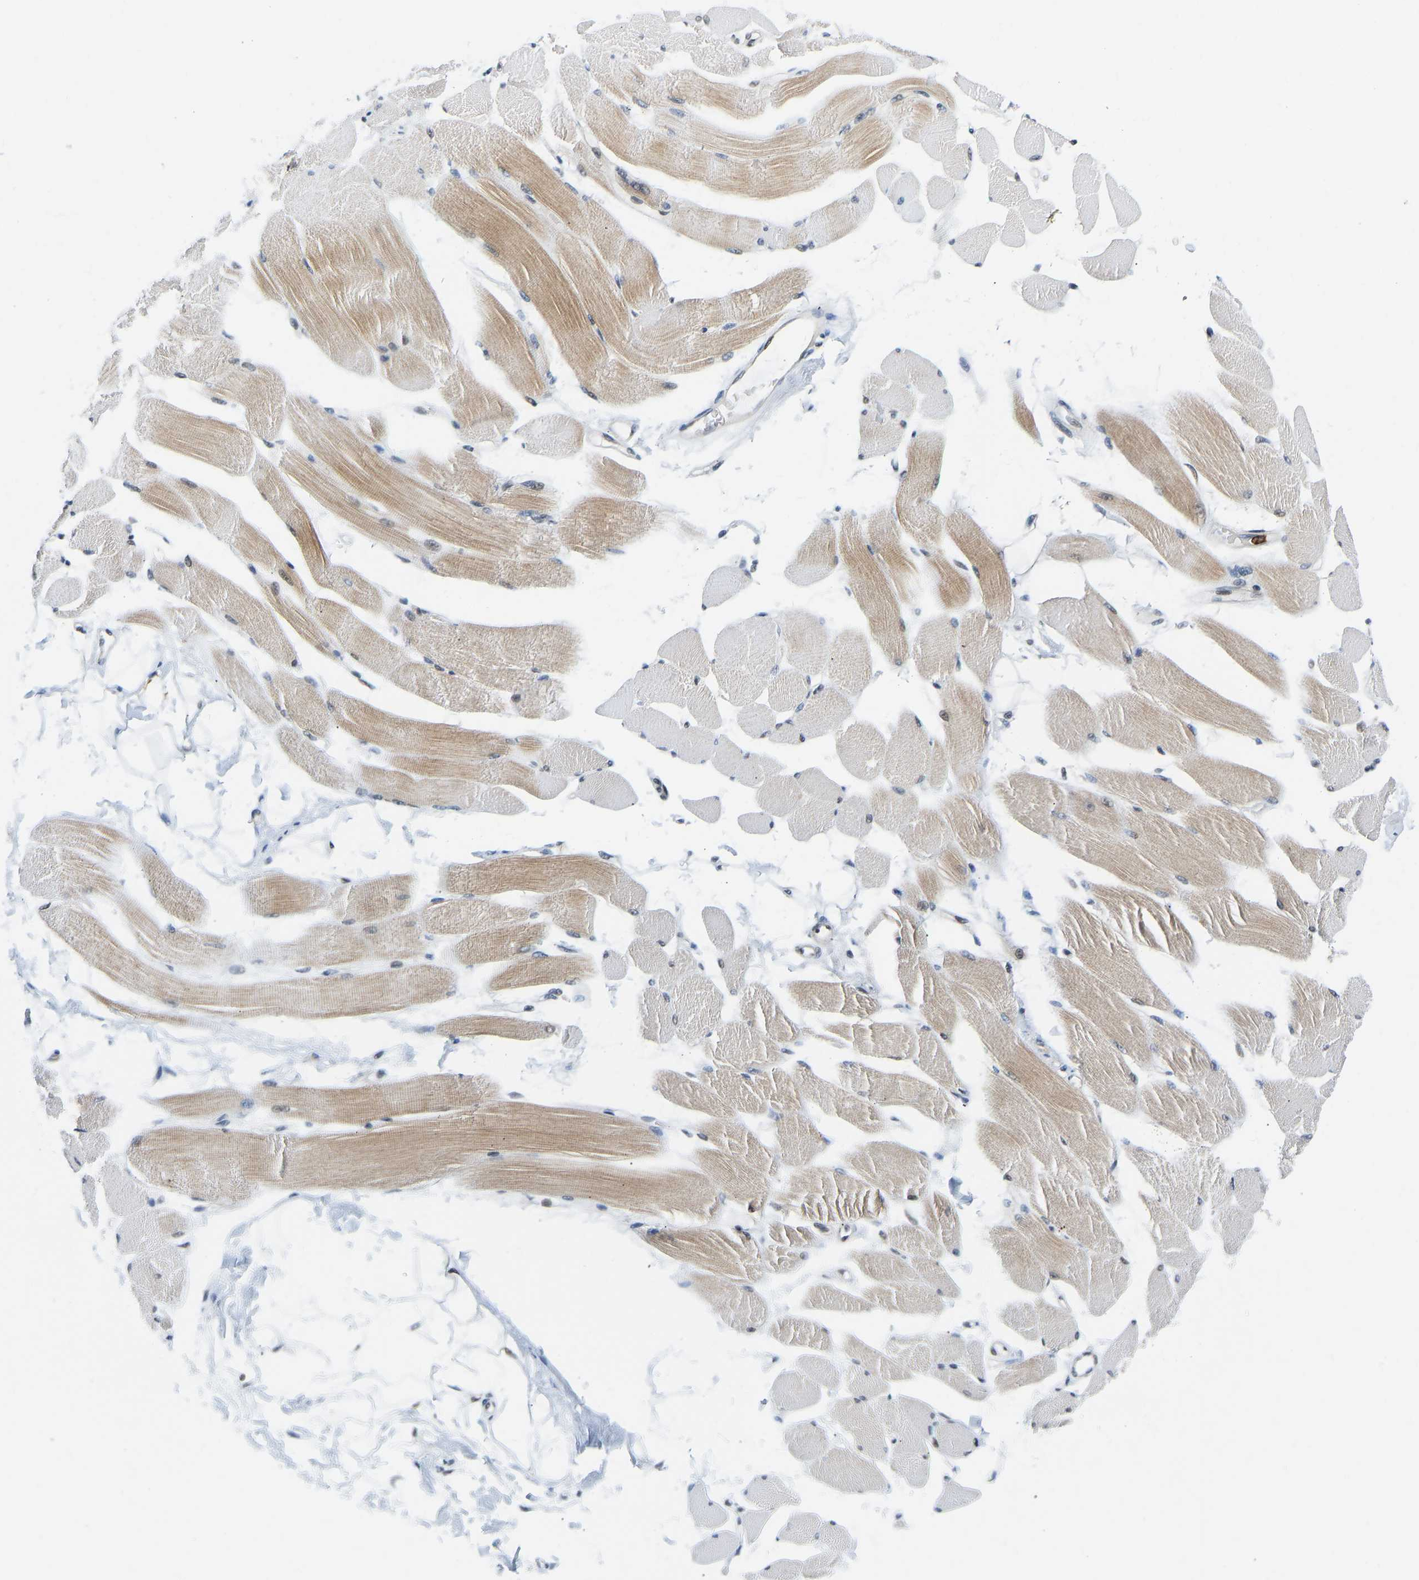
{"staining": {"intensity": "weak", "quantity": "25%-75%", "location": "cytoplasmic/membranous"}, "tissue": "skeletal muscle", "cell_type": "Myocytes", "image_type": "normal", "snomed": [{"axis": "morphology", "description": "Normal tissue, NOS"}, {"axis": "topography", "description": "Skeletal muscle"}, {"axis": "topography", "description": "Peripheral nerve tissue"}], "caption": "Immunohistochemical staining of benign skeletal muscle displays low levels of weak cytoplasmic/membranous positivity in approximately 25%-75% of myocytes.", "gene": "HDAC5", "patient": {"sex": "female", "age": 84}}